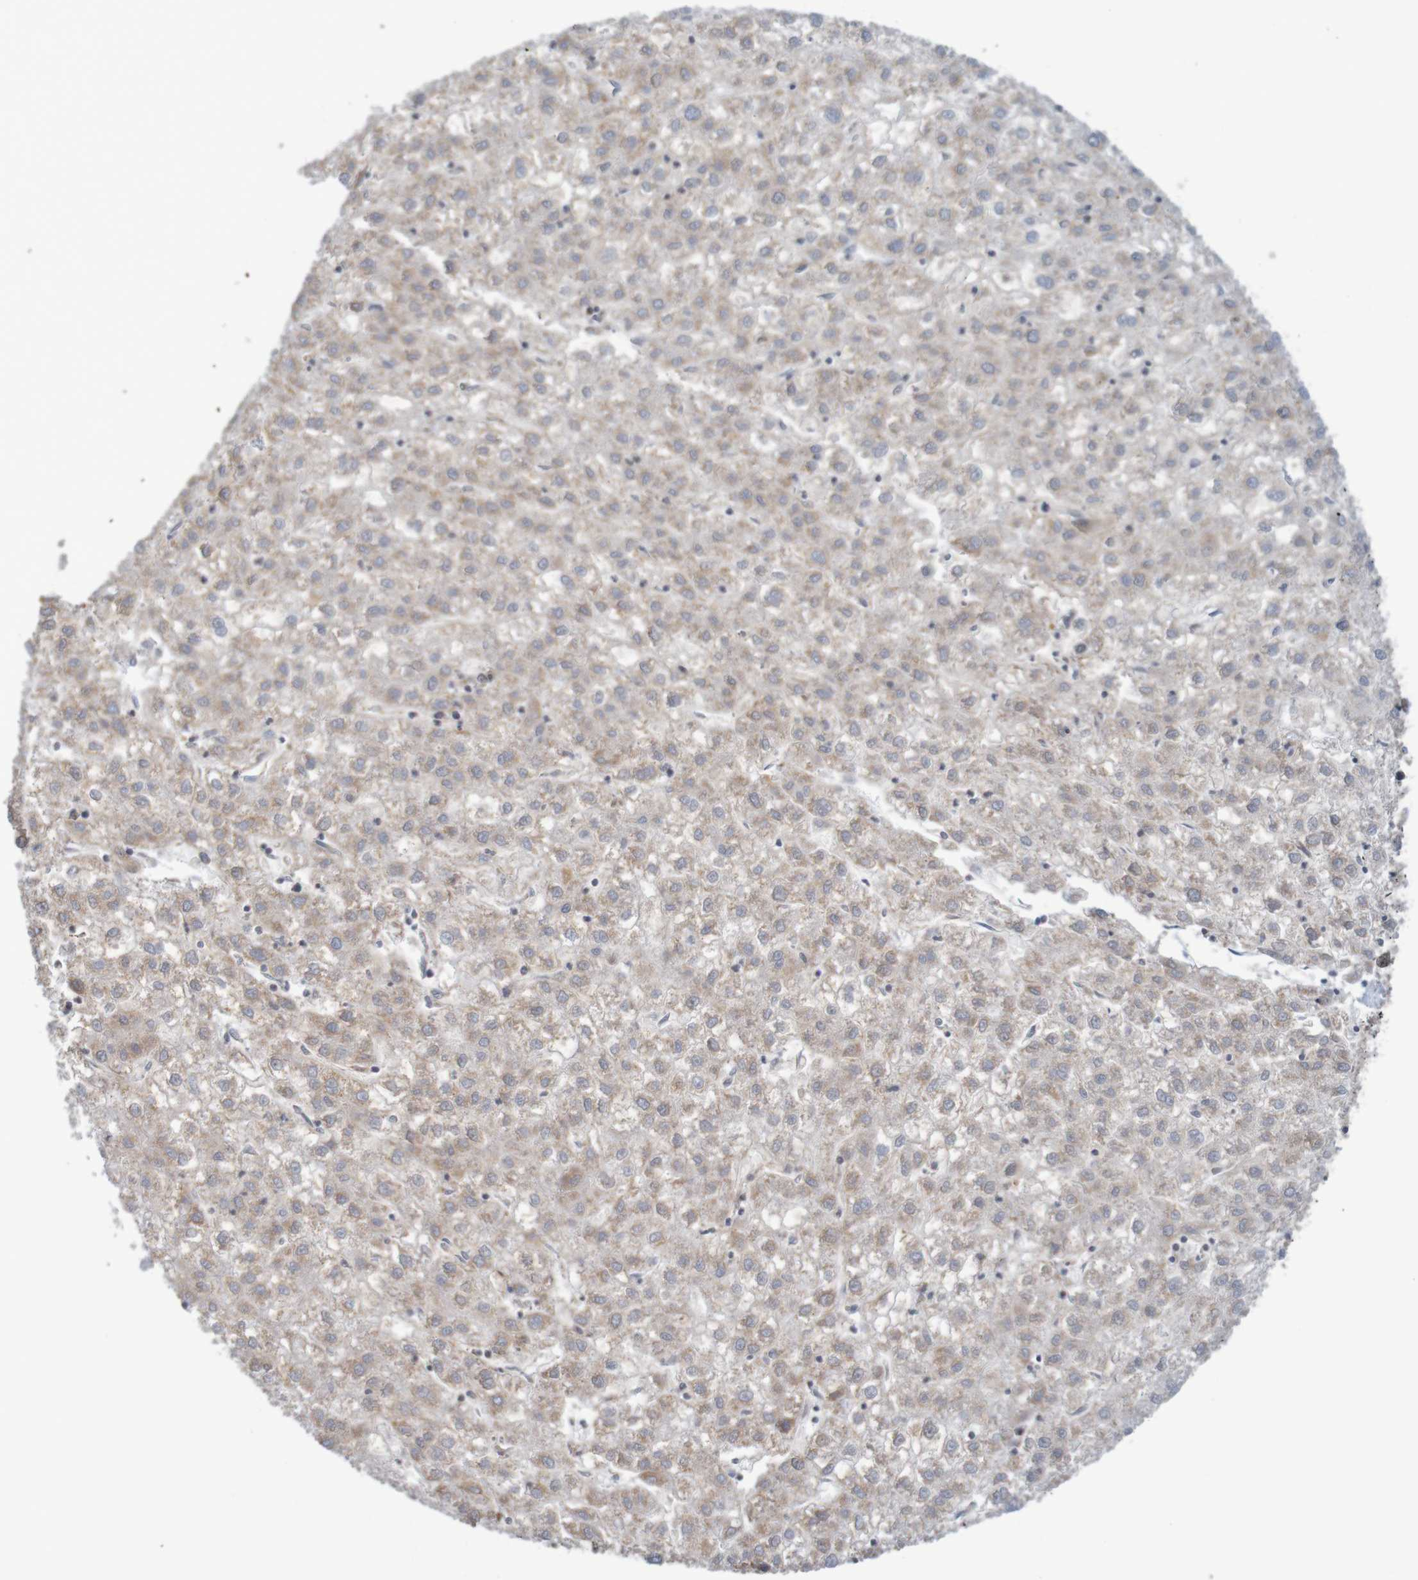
{"staining": {"intensity": "weak", "quantity": ">75%", "location": "cytoplasmic/membranous"}, "tissue": "liver cancer", "cell_type": "Tumor cells", "image_type": "cancer", "snomed": [{"axis": "morphology", "description": "Carcinoma, Hepatocellular, NOS"}, {"axis": "topography", "description": "Liver"}], "caption": "About >75% of tumor cells in human liver cancer exhibit weak cytoplasmic/membranous protein positivity as visualized by brown immunohistochemical staining.", "gene": "ANKK1", "patient": {"sex": "male", "age": 72}}